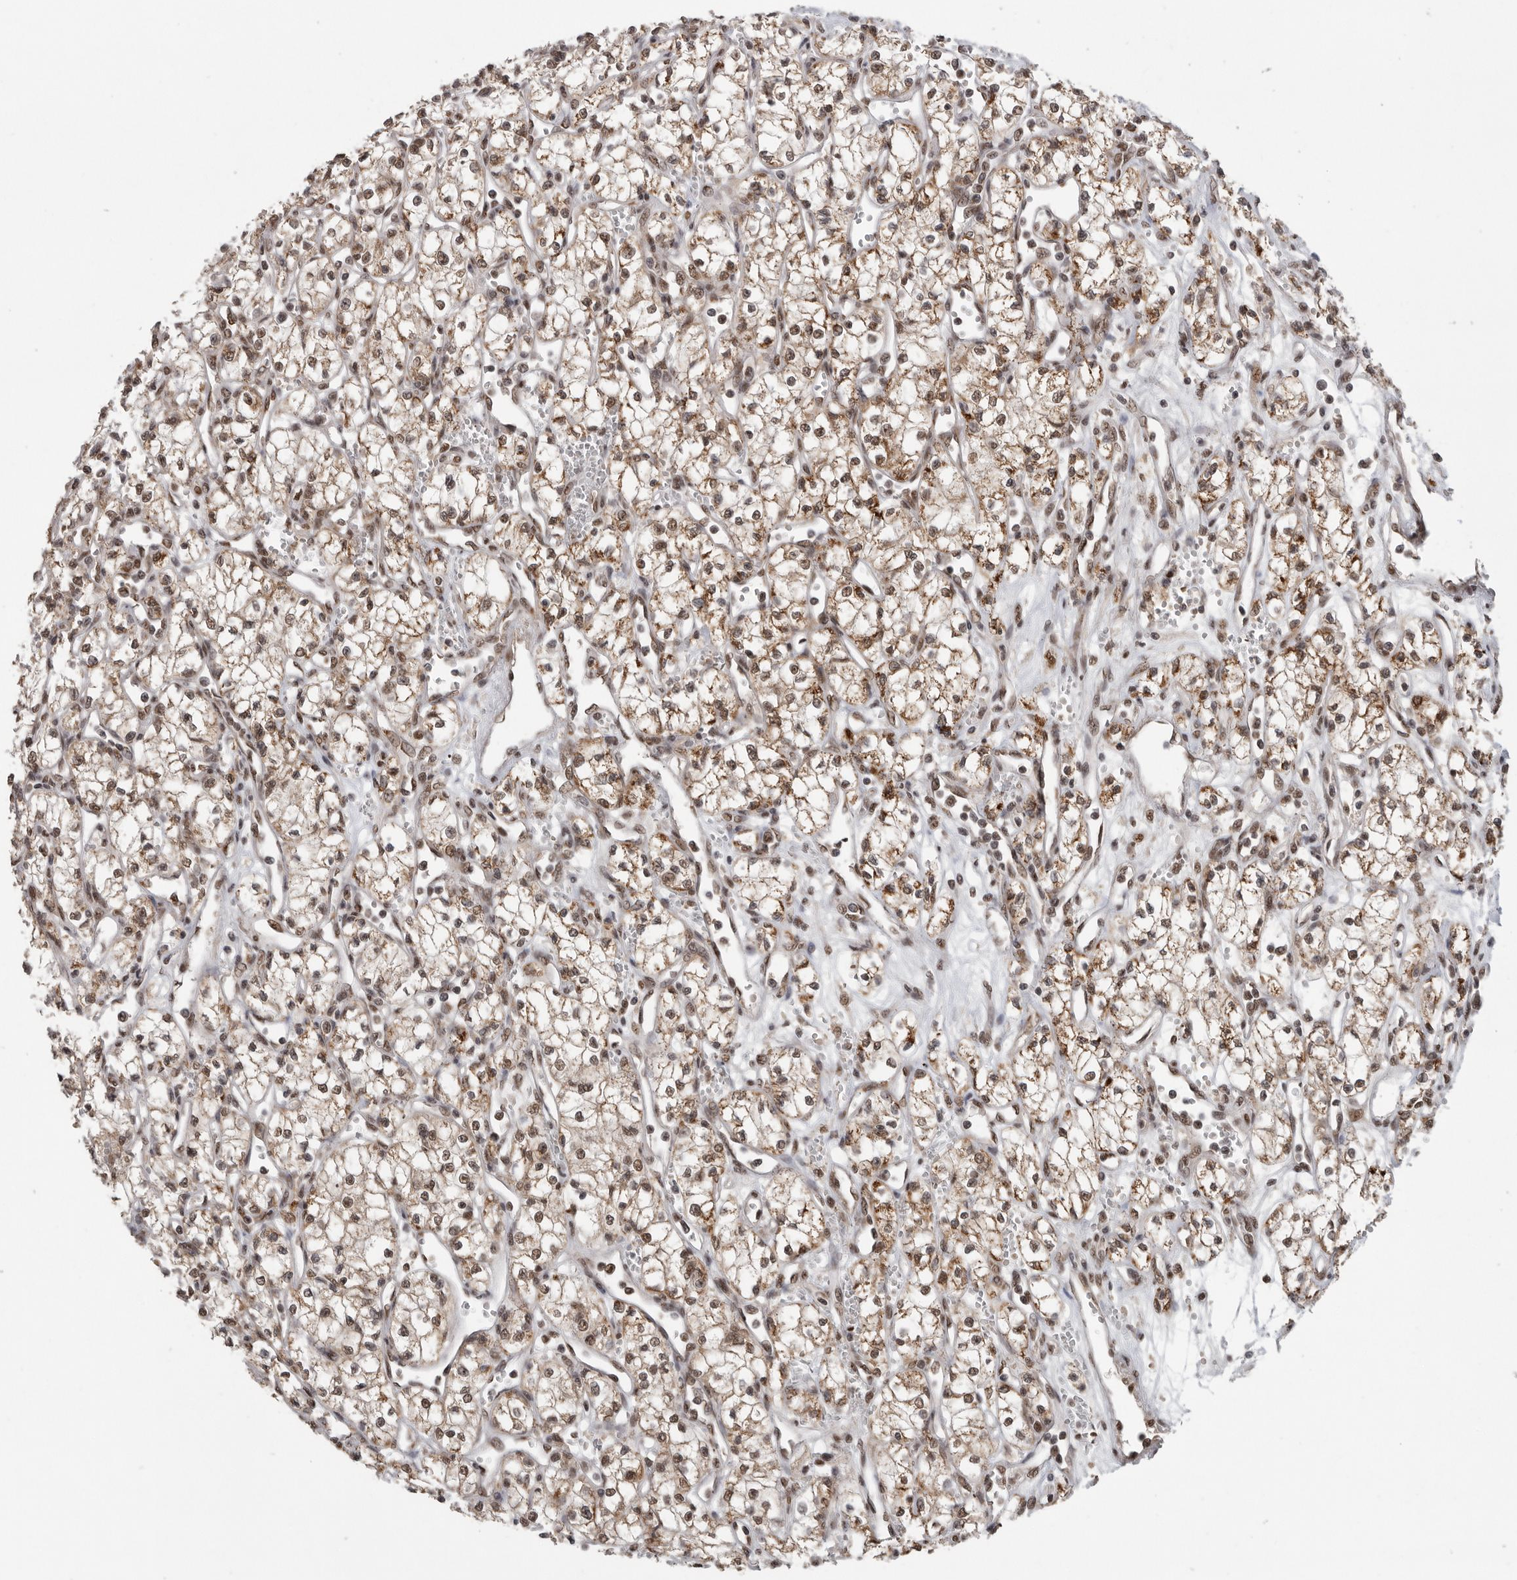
{"staining": {"intensity": "moderate", "quantity": ">75%", "location": "cytoplasmic/membranous,nuclear"}, "tissue": "renal cancer", "cell_type": "Tumor cells", "image_type": "cancer", "snomed": [{"axis": "morphology", "description": "Adenocarcinoma, NOS"}, {"axis": "topography", "description": "Kidney"}], "caption": "Renal cancer stained for a protein (brown) exhibits moderate cytoplasmic/membranous and nuclear positive positivity in approximately >75% of tumor cells.", "gene": "PPP1R10", "patient": {"sex": "male", "age": 59}}